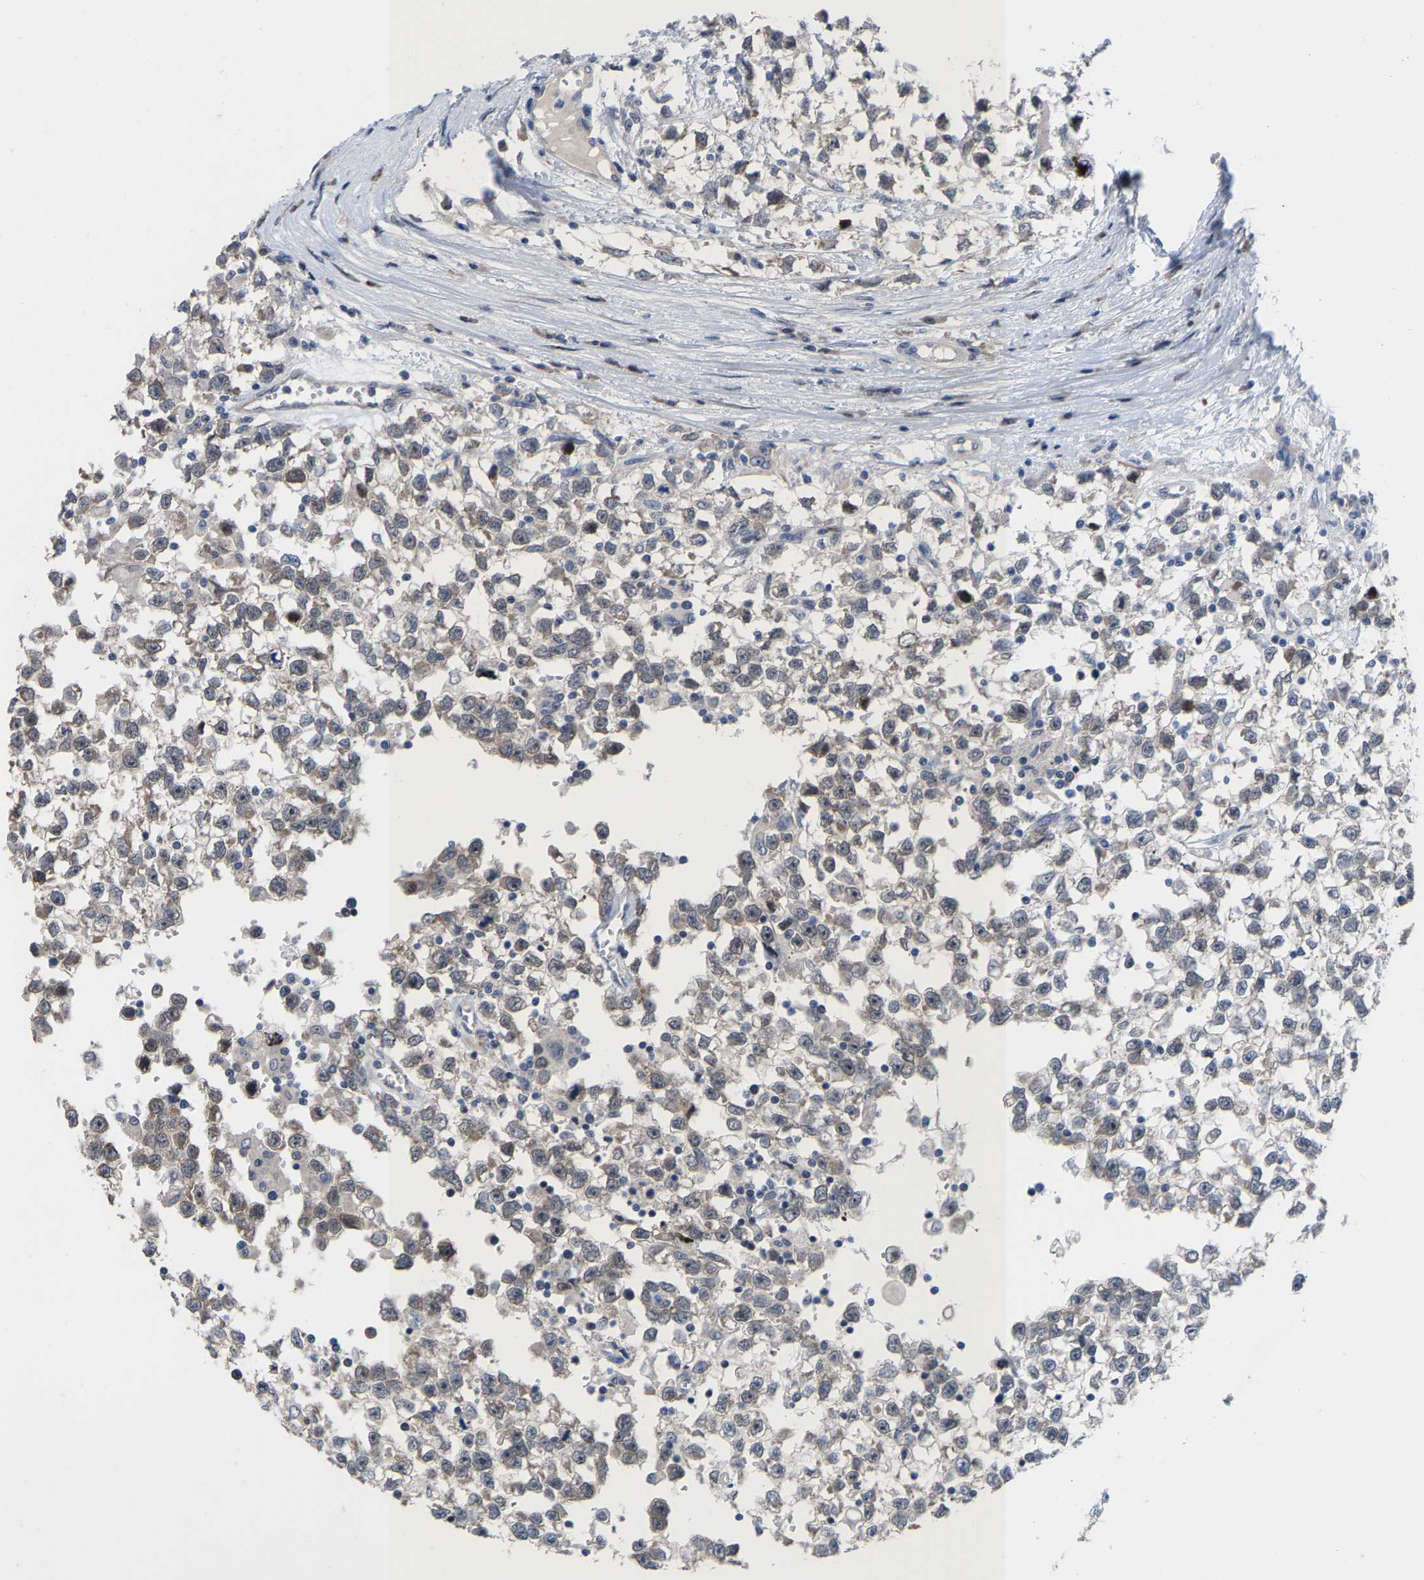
{"staining": {"intensity": "weak", "quantity": "<25%", "location": "cytoplasmic/membranous"}, "tissue": "testis cancer", "cell_type": "Tumor cells", "image_type": "cancer", "snomed": [{"axis": "morphology", "description": "Seminoma, NOS"}, {"axis": "morphology", "description": "Carcinoma, Embryonal, NOS"}, {"axis": "topography", "description": "Testis"}], "caption": "This image is of testis cancer (seminoma) stained with immunohistochemistry (IHC) to label a protein in brown with the nuclei are counter-stained blue. There is no staining in tumor cells.", "gene": "HAUS6", "patient": {"sex": "male", "age": 51}}